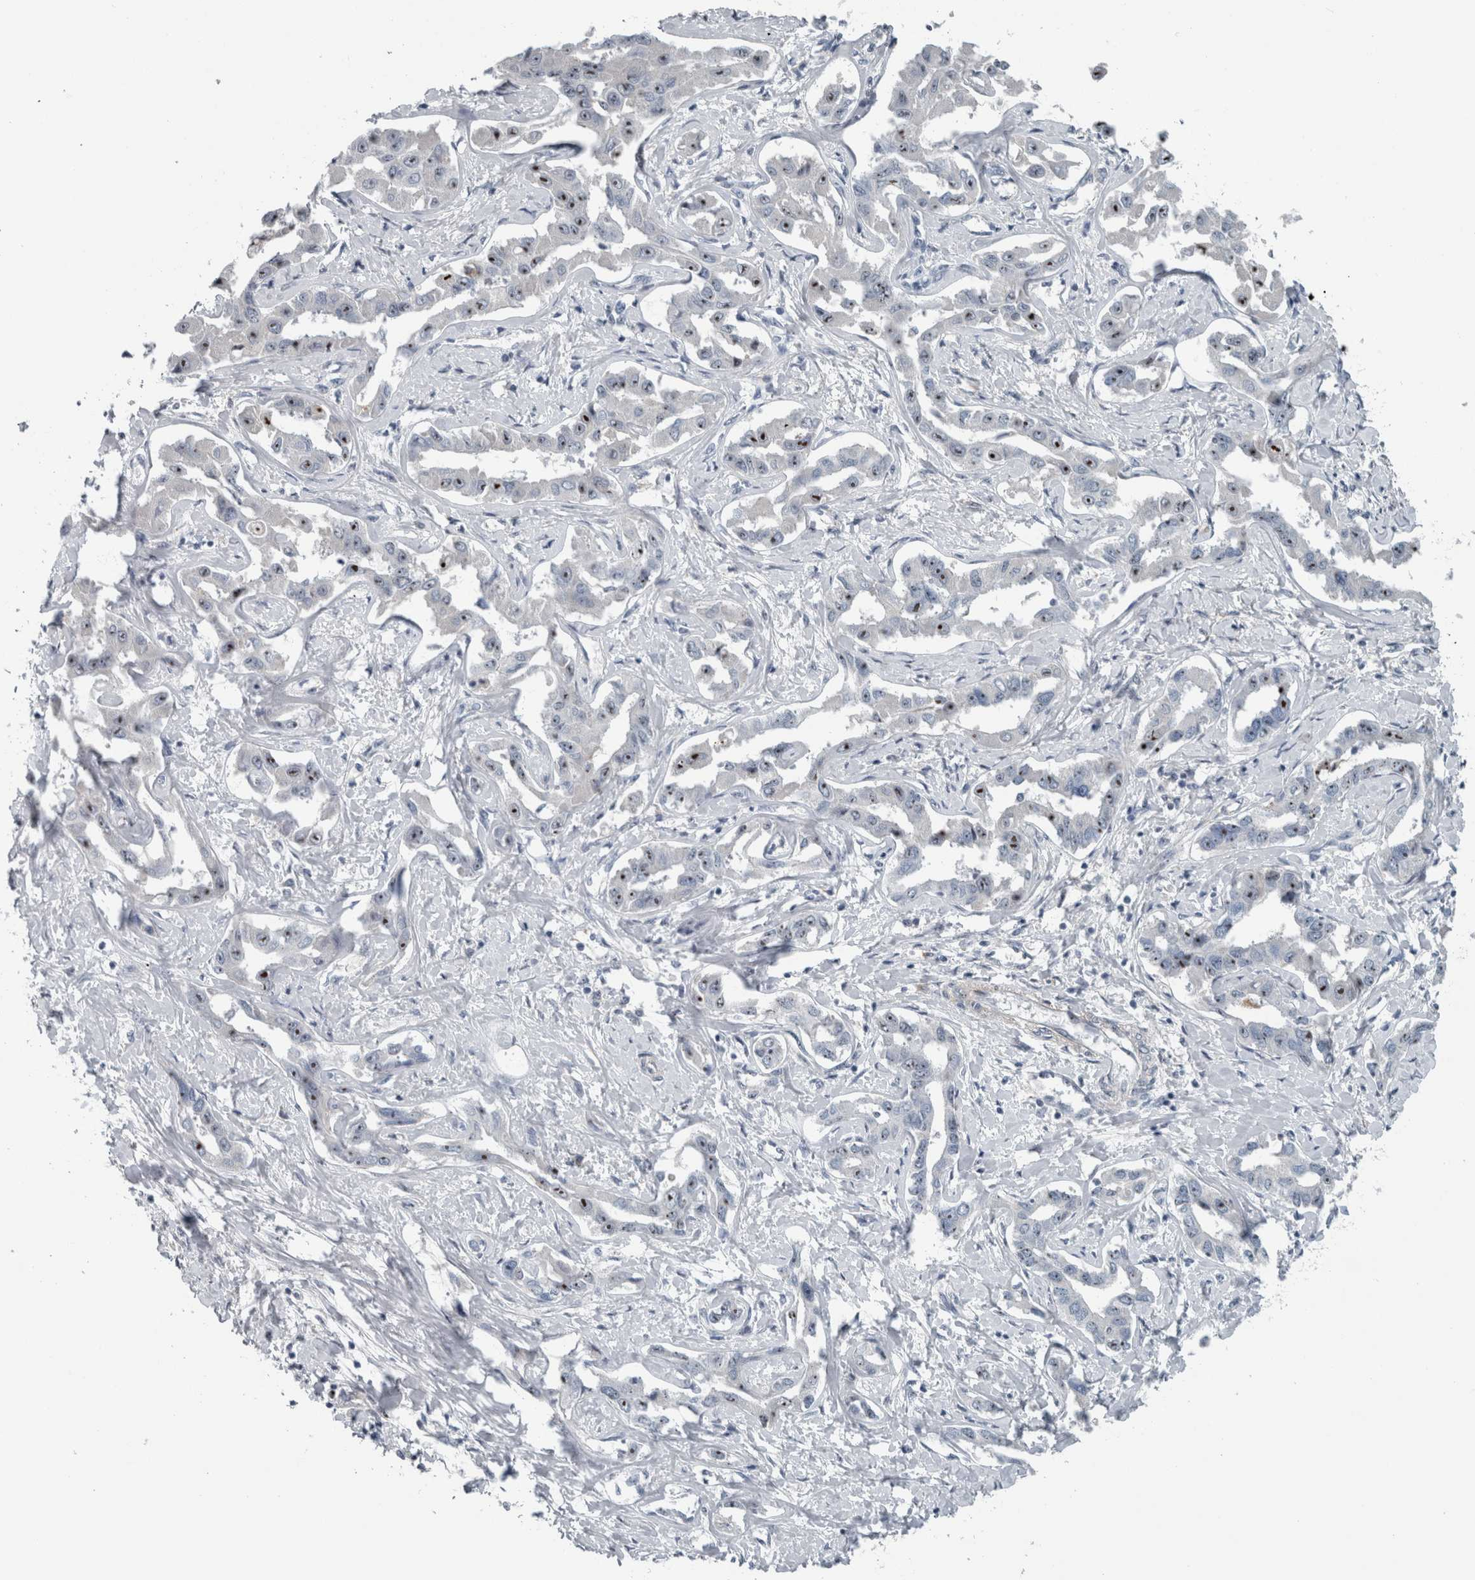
{"staining": {"intensity": "moderate", "quantity": "<25%", "location": "nuclear"}, "tissue": "liver cancer", "cell_type": "Tumor cells", "image_type": "cancer", "snomed": [{"axis": "morphology", "description": "Cholangiocarcinoma"}, {"axis": "topography", "description": "Liver"}], "caption": "Moderate nuclear staining for a protein is seen in about <25% of tumor cells of cholangiocarcinoma (liver) using immunohistochemistry.", "gene": "UTP6", "patient": {"sex": "male", "age": 59}}